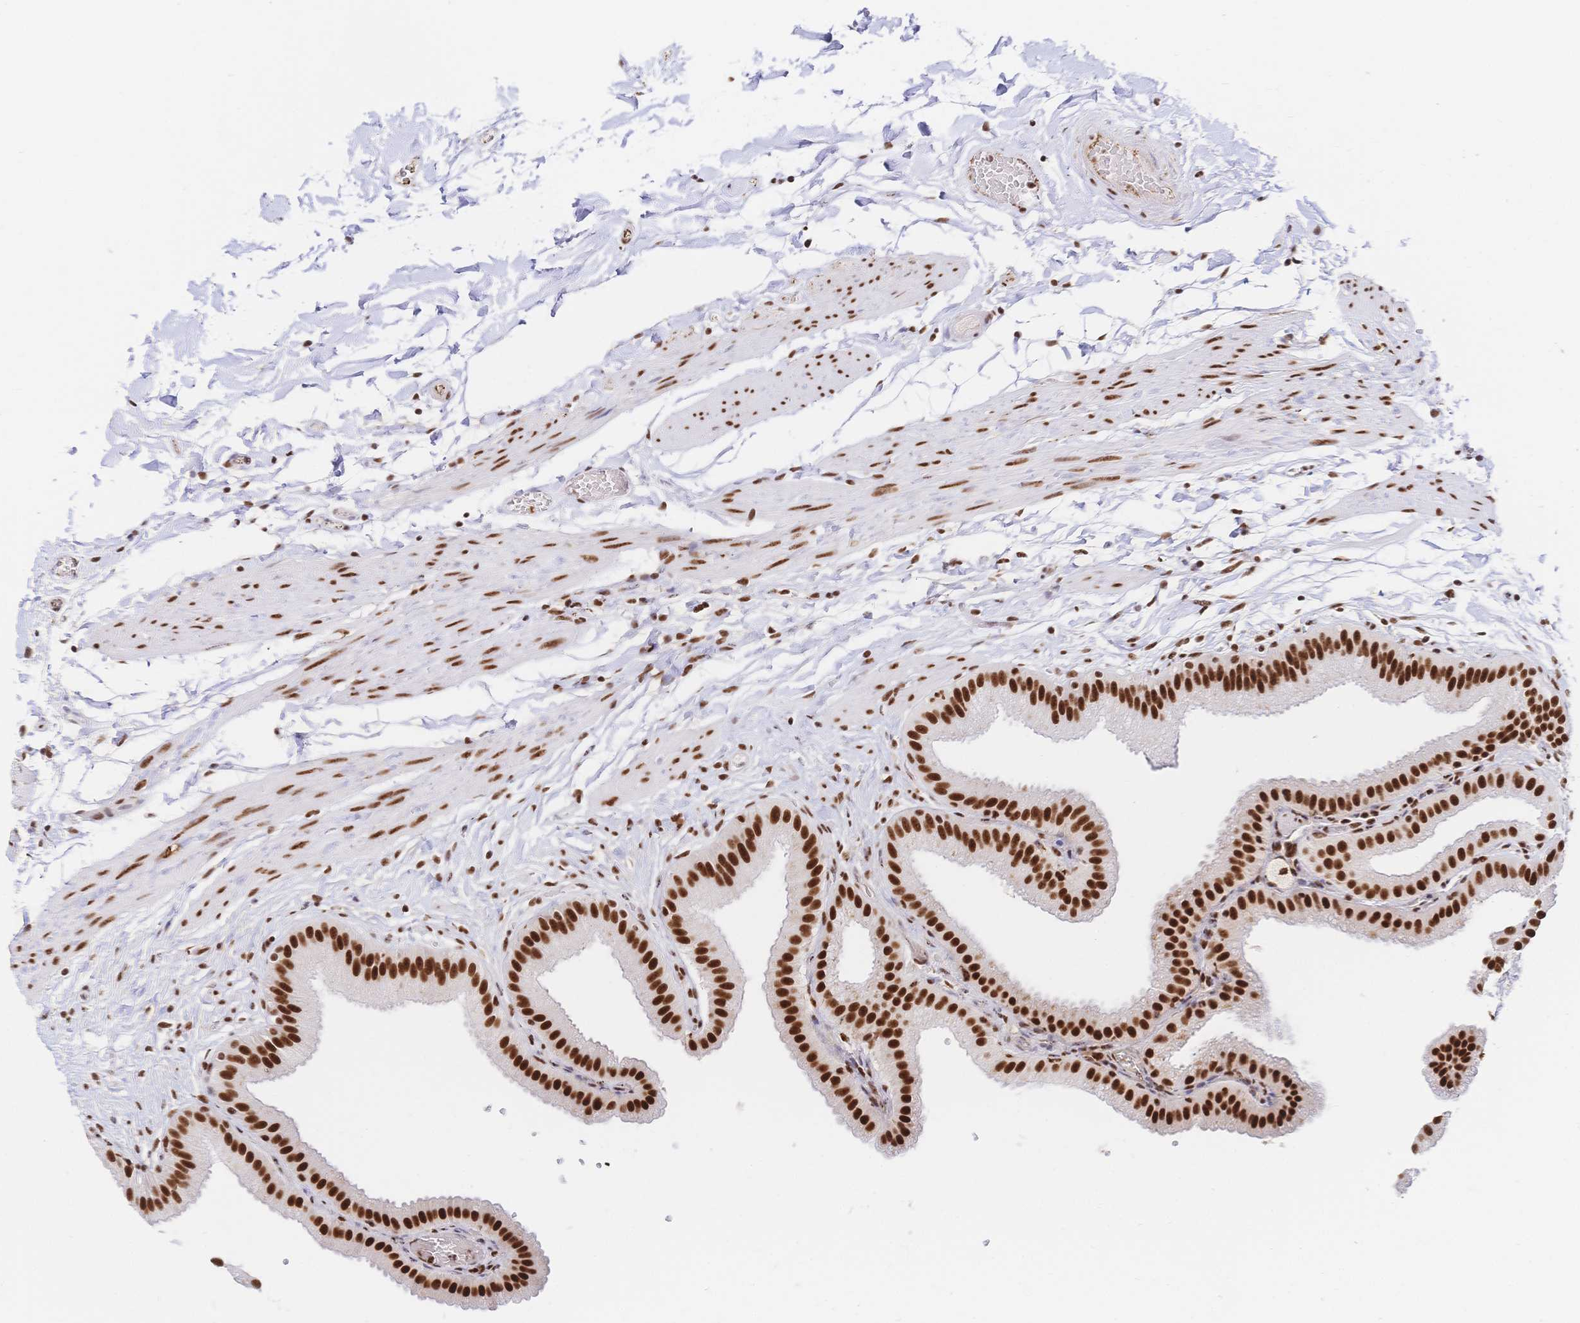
{"staining": {"intensity": "strong", "quantity": ">75%", "location": "nuclear"}, "tissue": "gallbladder", "cell_type": "Glandular cells", "image_type": "normal", "snomed": [{"axis": "morphology", "description": "Normal tissue, NOS"}, {"axis": "topography", "description": "Gallbladder"}], "caption": "Strong nuclear protein staining is present in about >75% of glandular cells in gallbladder. (brown staining indicates protein expression, while blue staining denotes nuclei).", "gene": "SRSF1", "patient": {"sex": "female", "age": 63}}